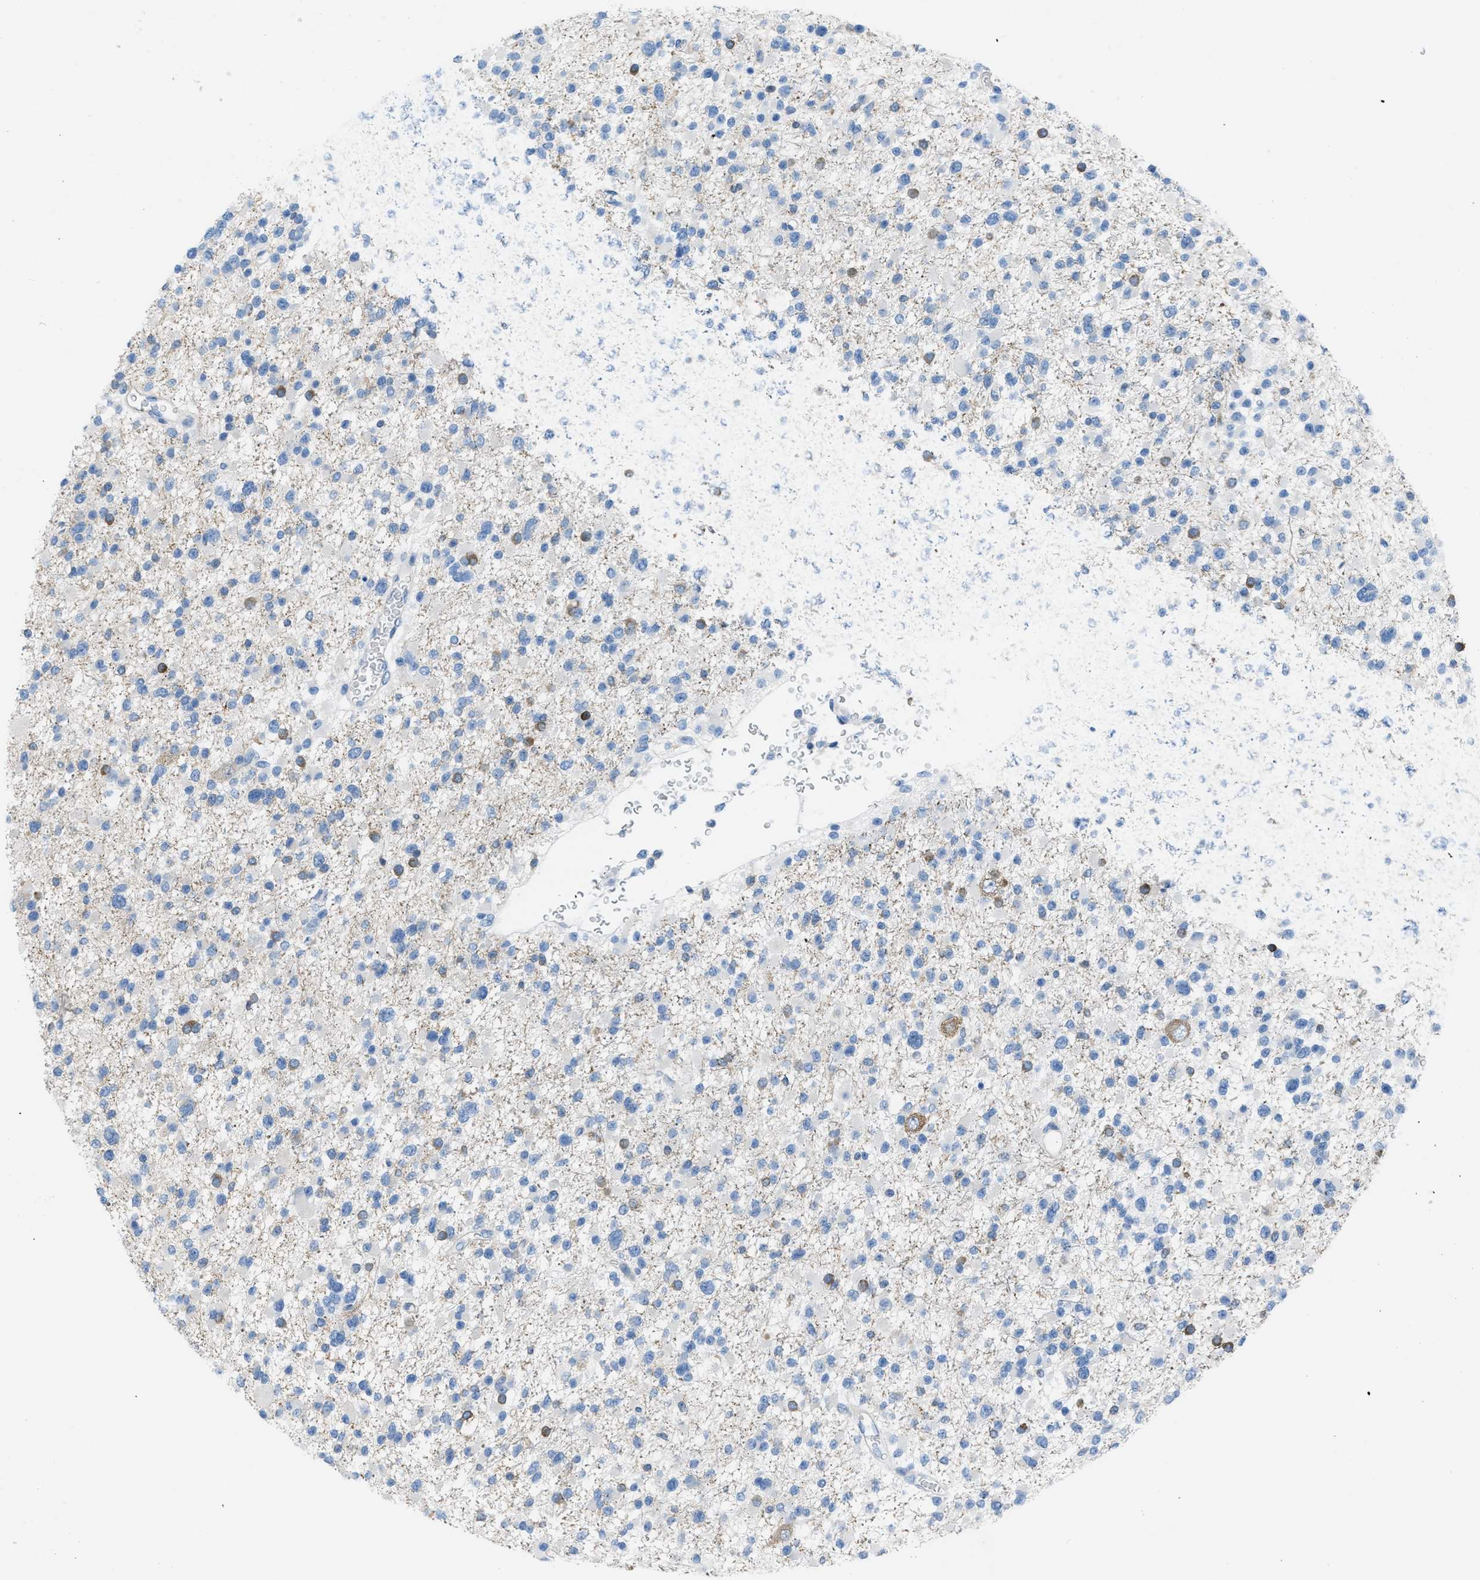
{"staining": {"intensity": "moderate", "quantity": "<25%", "location": "cytoplasmic/membranous"}, "tissue": "glioma", "cell_type": "Tumor cells", "image_type": "cancer", "snomed": [{"axis": "morphology", "description": "Glioma, malignant, Low grade"}, {"axis": "topography", "description": "Brain"}], "caption": "The immunohistochemical stain shows moderate cytoplasmic/membranous staining in tumor cells of malignant low-grade glioma tissue.", "gene": "ASGR1", "patient": {"sex": "female", "age": 22}}